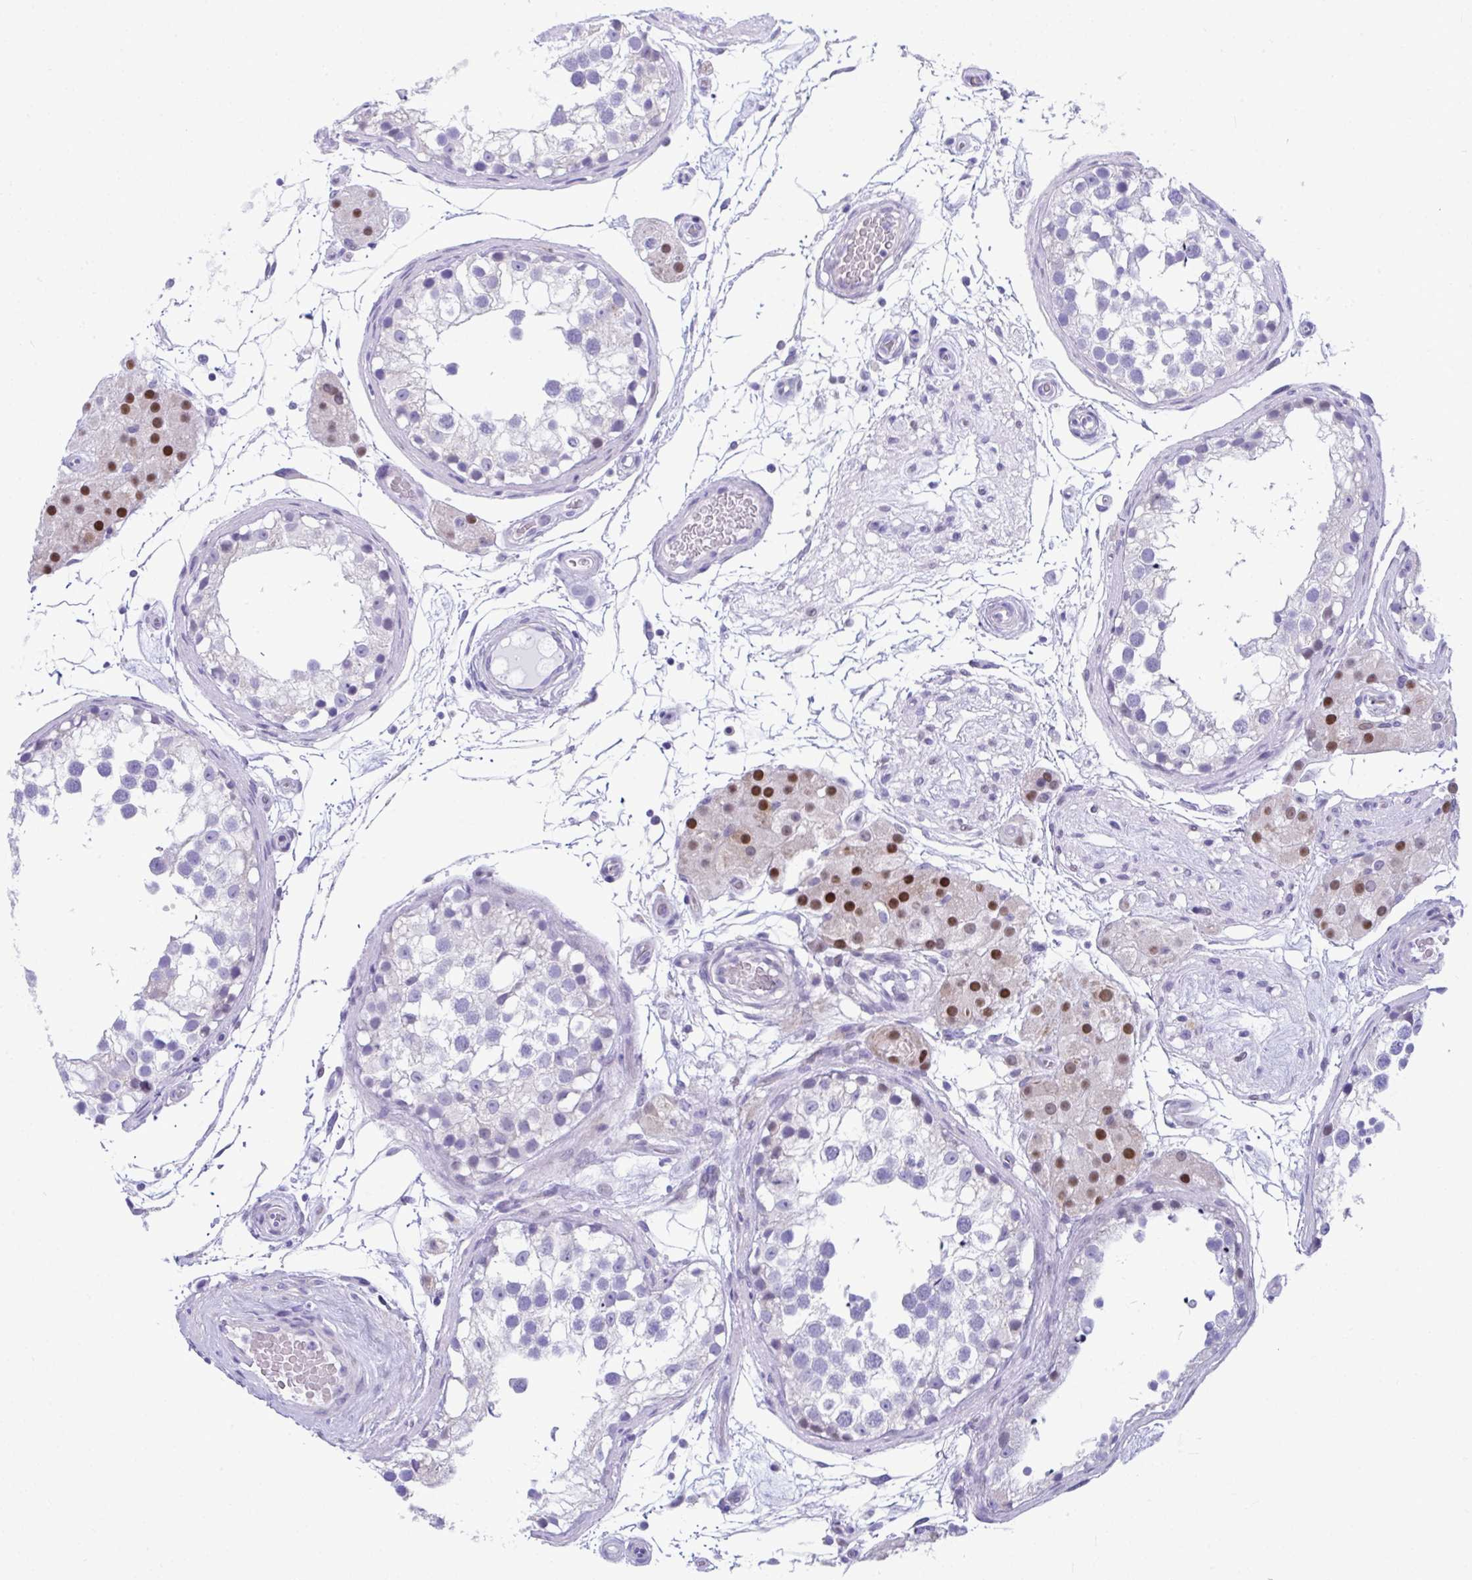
{"staining": {"intensity": "negative", "quantity": "none", "location": "none"}, "tissue": "testis", "cell_type": "Cells in seminiferous ducts", "image_type": "normal", "snomed": [{"axis": "morphology", "description": "Normal tissue, NOS"}, {"axis": "morphology", "description": "Seminoma, NOS"}, {"axis": "topography", "description": "Testis"}], "caption": "Immunohistochemical staining of benign testis demonstrates no significant positivity in cells in seminiferous ducts. The staining is performed using DAB (3,3'-diaminobenzidine) brown chromogen with nuclei counter-stained in using hematoxylin.", "gene": "ISL1", "patient": {"sex": "male", "age": 65}}